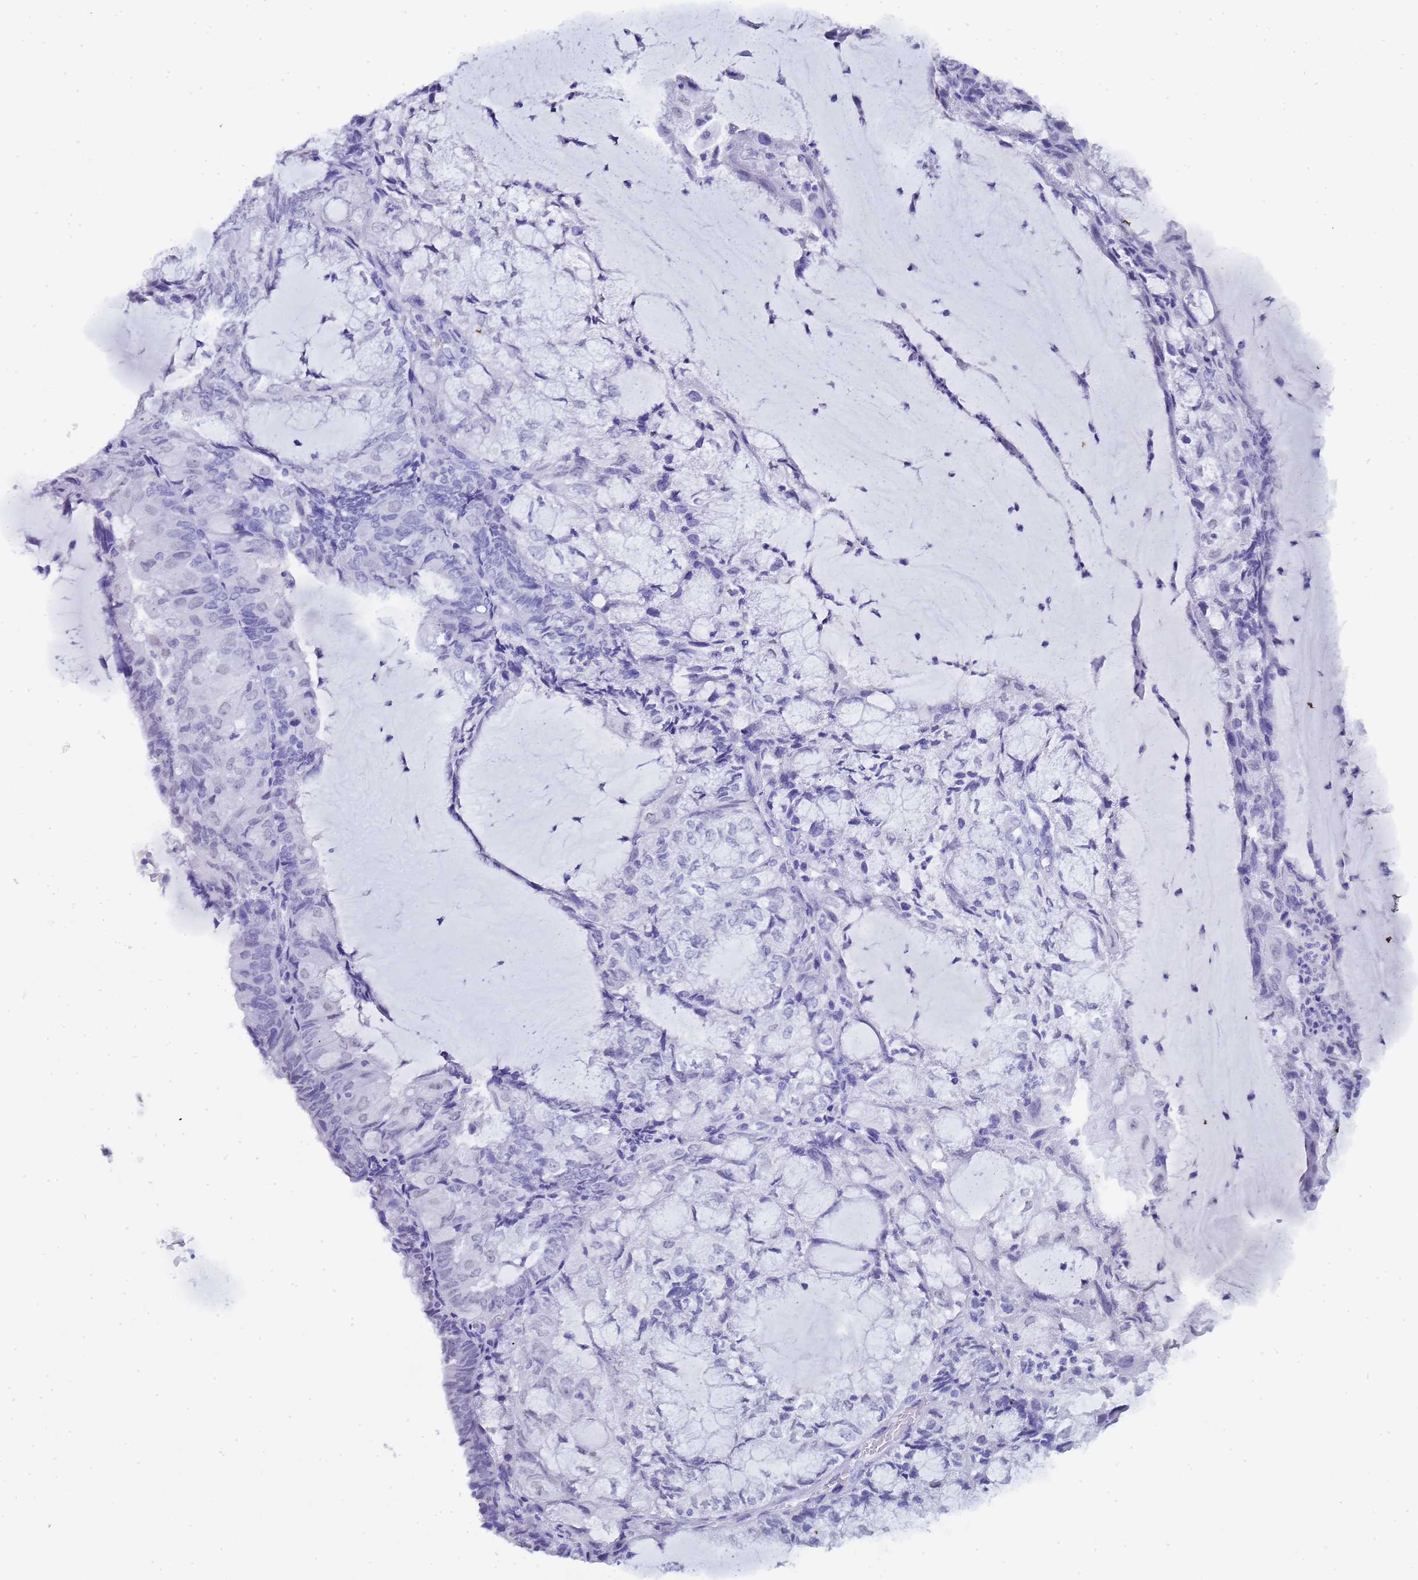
{"staining": {"intensity": "negative", "quantity": "none", "location": "none"}, "tissue": "endometrial cancer", "cell_type": "Tumor cells", "image_type": "cancer", "snomed": [{"axis": "morphology", "description": "Adenocarcinoma, NOS"}, {"axis": "topography", "description": "Endometrium"}], "caption": "High magnification brightfield microscopy of endometrial cancer stained with DAB (brown) and counterstained with hematoxylin (blue): tumor cells show no significant positivity.", "gene": "CTRC", "patient": {"sex": "female", "age": 81}}